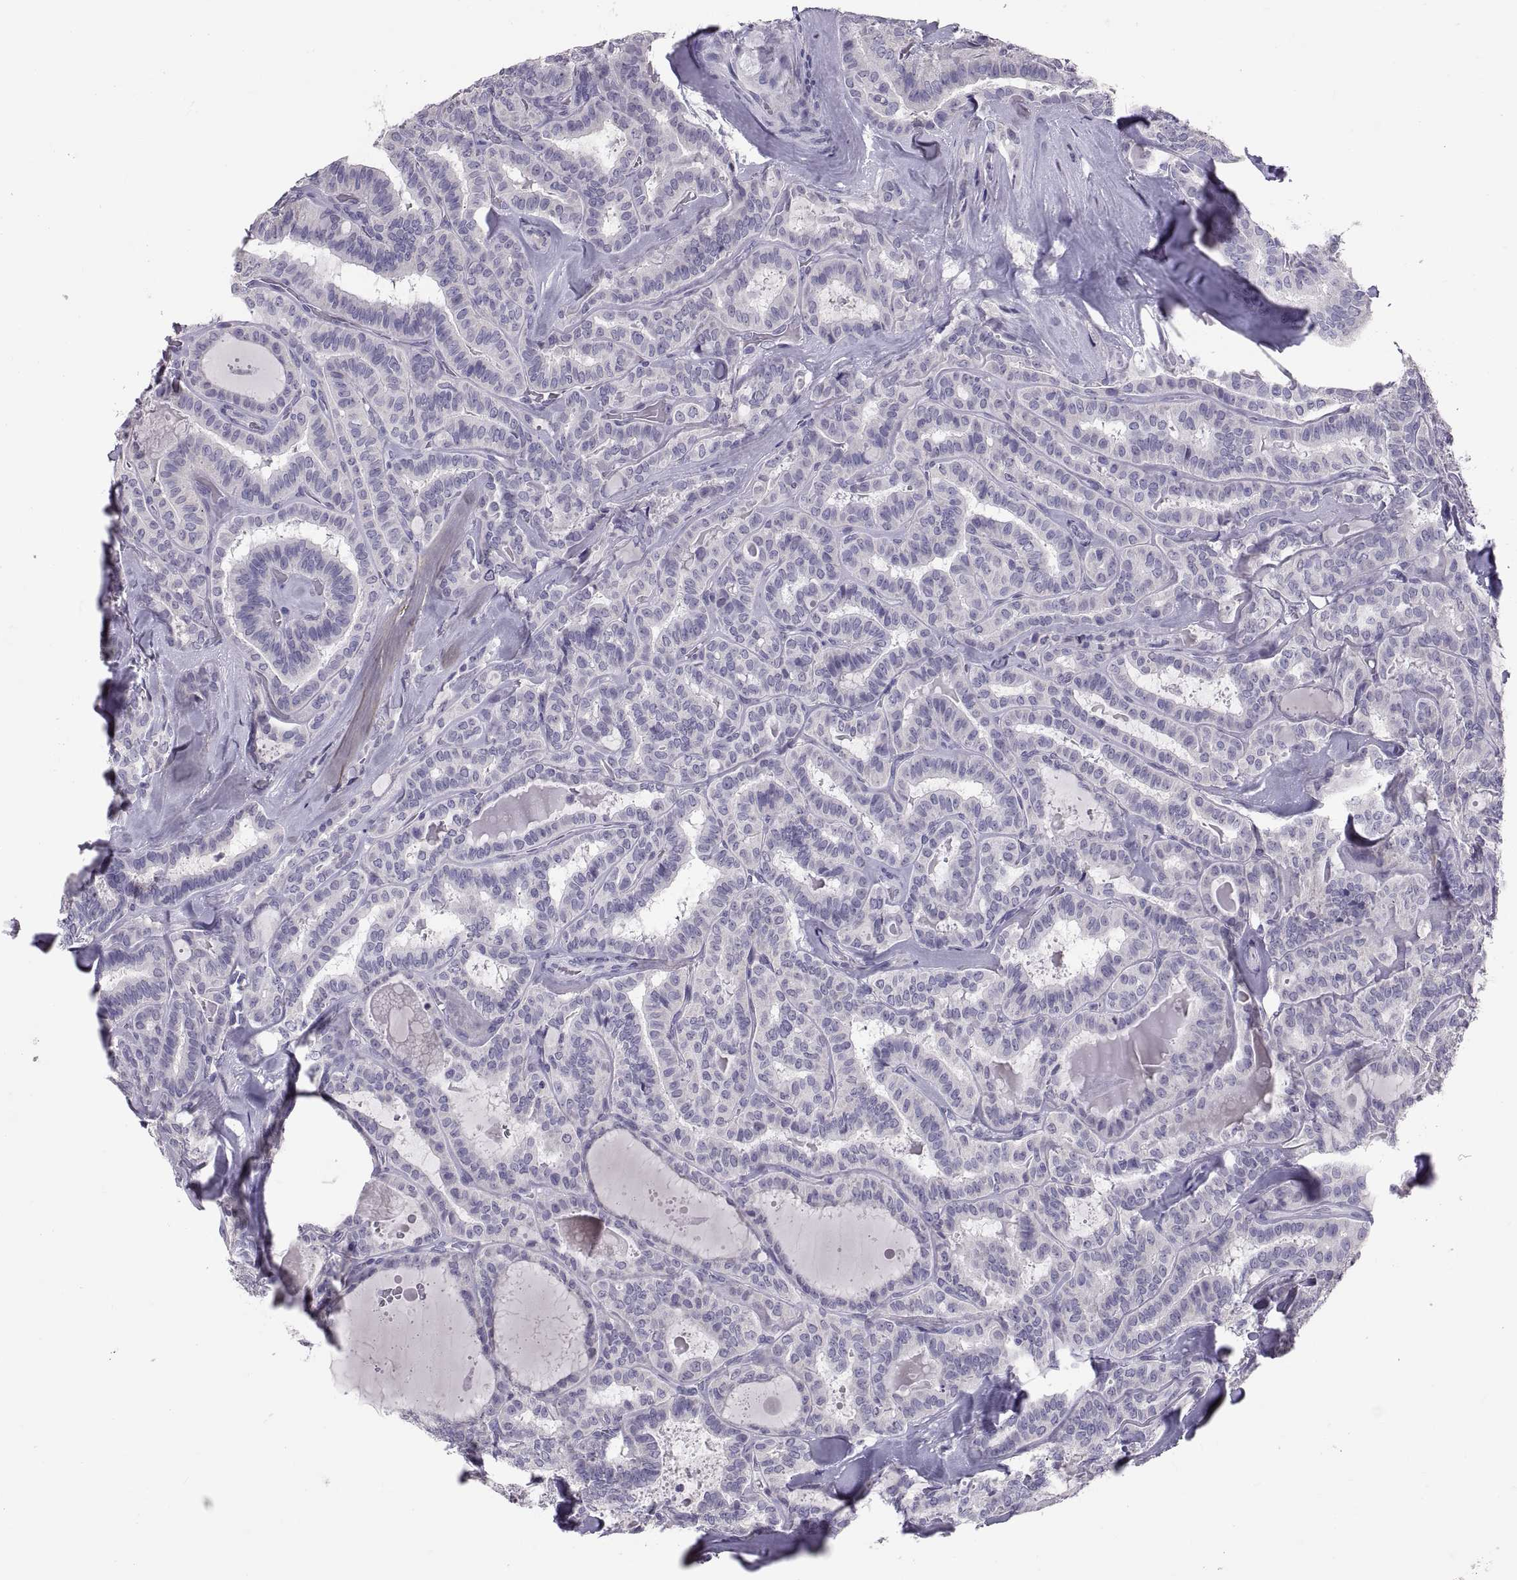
{"staining": {"intensity": "negative", "quantity": "none", "location": "none"}, "tissue": "thyroid cancer", "cell_type": "Tumor cells", "image_type": "cancer", "snomed": [{"axis": "morphology", "description": "Papillary adenocarcinoma, NOS"}, {"axis": "topography", "description": "Thyroid gland"}], "caption": "This is an immunohistochemistry photomicrograph of human papillary adenocarcinoma (thyroid). There is no positivity in tumor cells.", "gene": "PTN", "patient": {"sex": "female", "age": 39}}